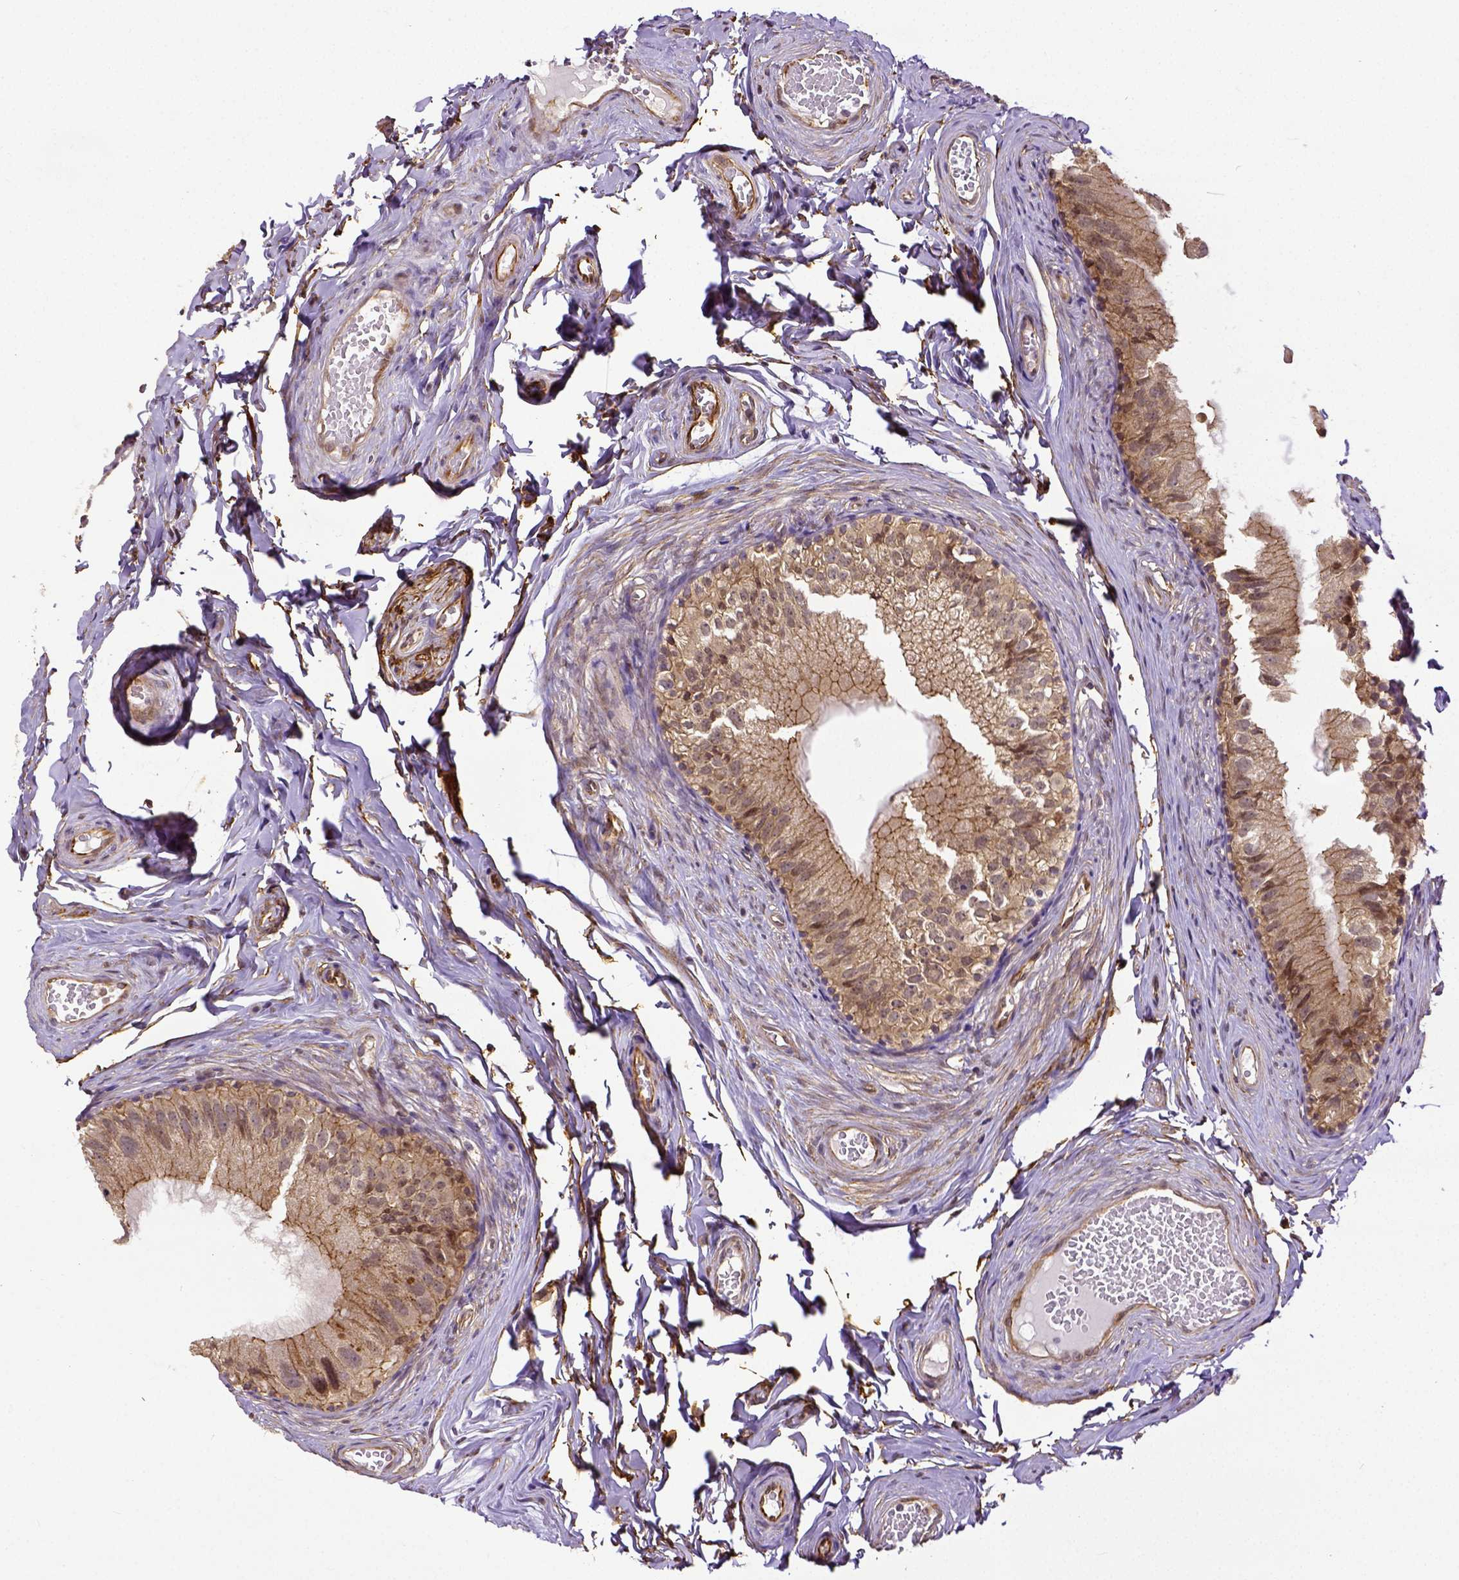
{"staining": {"intensity": "moderate", "quantity": "25%-75%", "location": "cytoplasmic/membranous"}, "tissue": "epididymis", "cell_type": "Glandular cells", "image_type": "normal", "snomed": [{"axis": "morphology", "description": "Normal tissue, NOS"}, {"axis": "topography", "description": "Epididymis"}], "caption": "Protein expression analysis of normal human epididymis reveals moderate cytoplasmic/membranous staining in approximately 25%-75% of glandular cells.", "gene": "DICER1", "patient": {"sex": "male", "age": 45}}